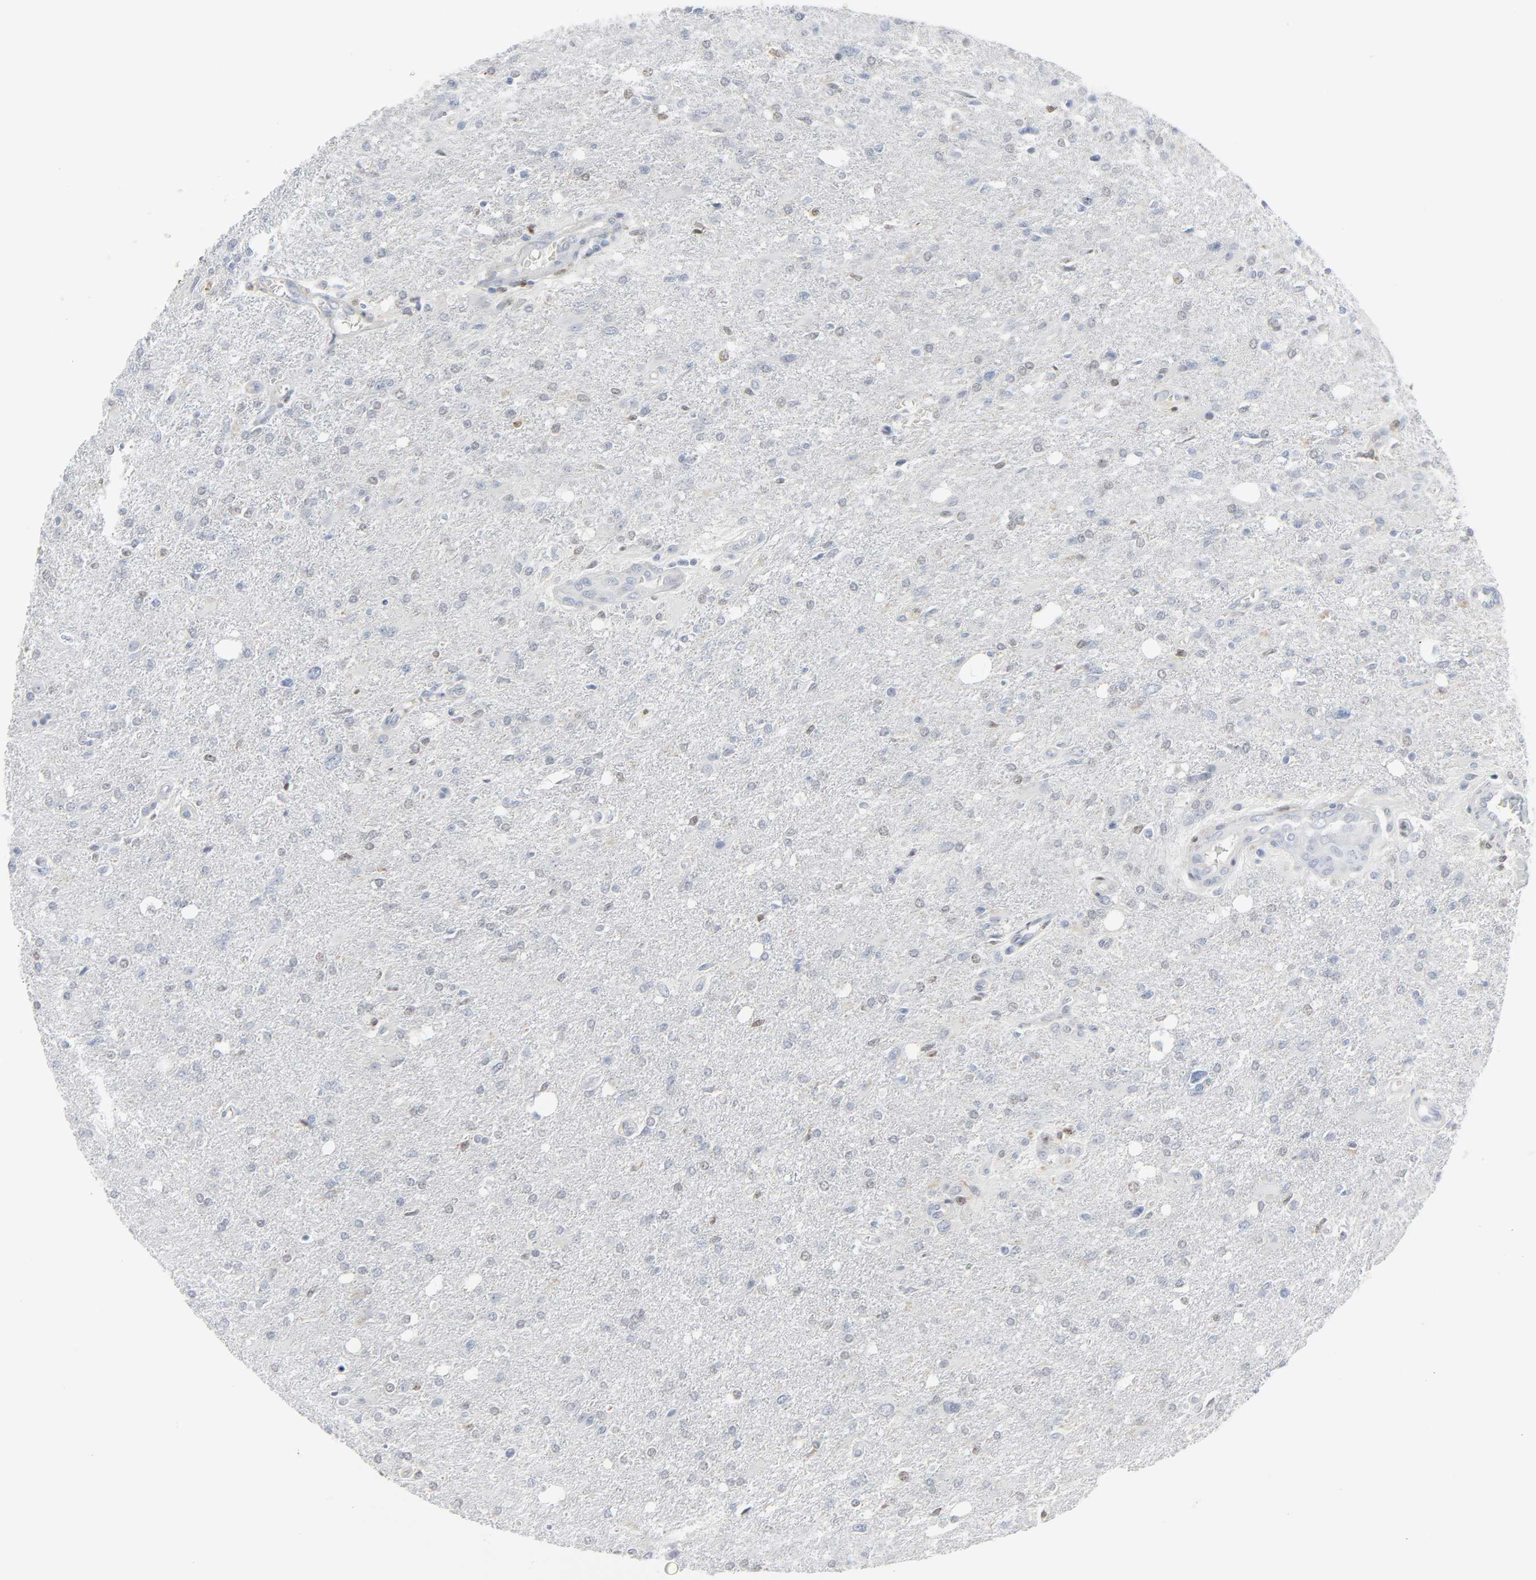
{"staining": {"intensity": "weak", "quantity": "<25%", "location": "nuclear"}, "tissue": "glioma", "cell_type": "Tumor cells", "image_type": "cancer", "snomed": [{"axis": "morphology", "description": "Glioma, malignant, High grade"}, {"axis": "topography", "description": "Cerebral cortex"}], "caption": "An image of human malignant glioma (high-grade) is negative for staining in tumor cells.", "gene": "MITF", "patient": {"sex": "male", "age": 76}}